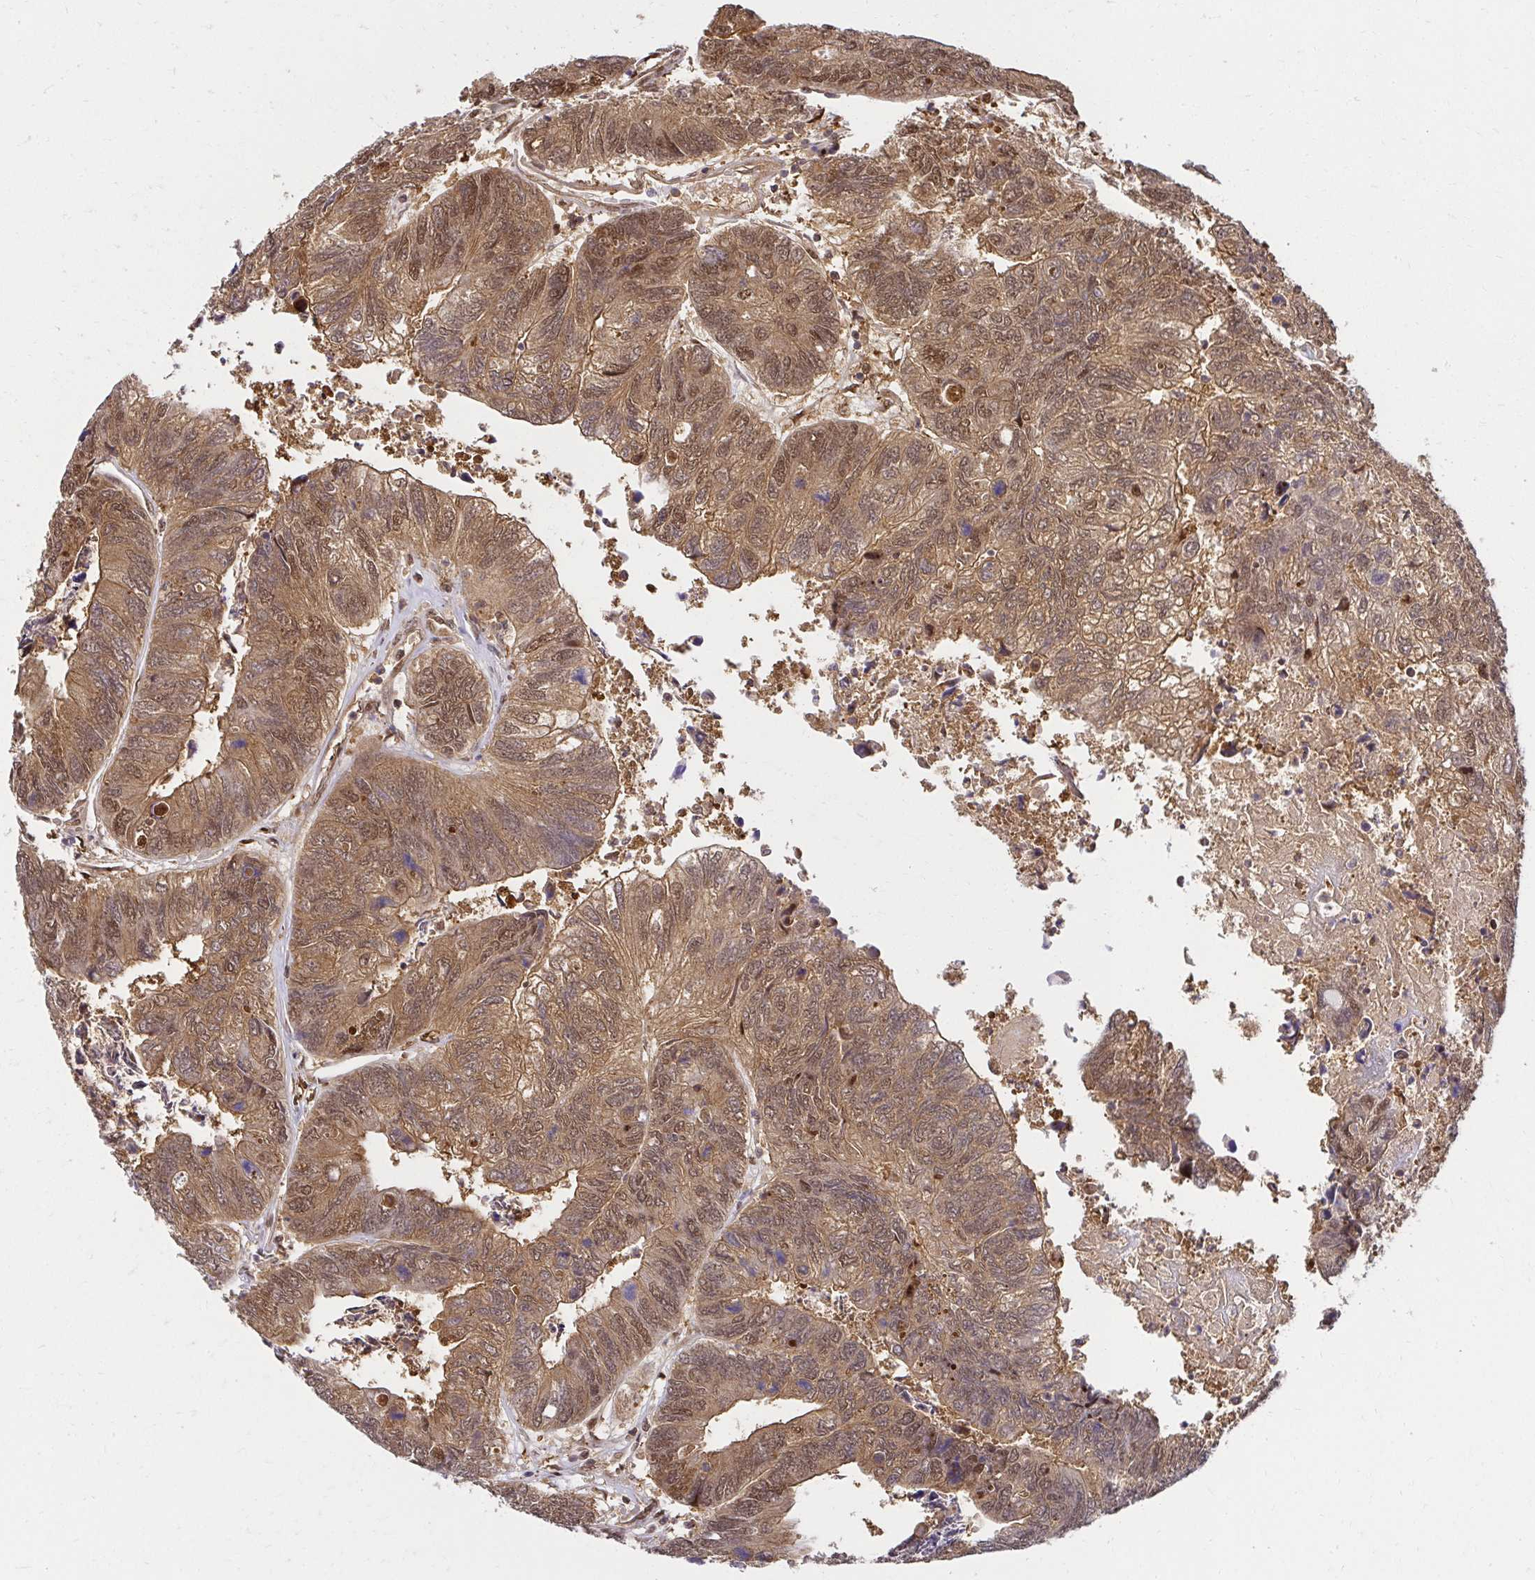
{"staining": {"intensity": "moderate", "quantity": ">75%", "location": "cytoplasmic/membranous,nuclear"}, "tissue": "colorectal cancer", "cell_type": "Tumor cells", "image_type": "cancer", "snomed": [{"axis": "morphology", "description": "Adenocarcinoma, NOS"}, {"axis": "topography", "description": "Colon"}], "caption": "Immunohistochemistry (IHC) of human colorectal cancer displays medium levels of moderate cytoplasmic/membranous and nuclear staining in about >75% of tumor cells.", "gene": "PSMA4", "patient": {"sex": "female", "age": 67}}